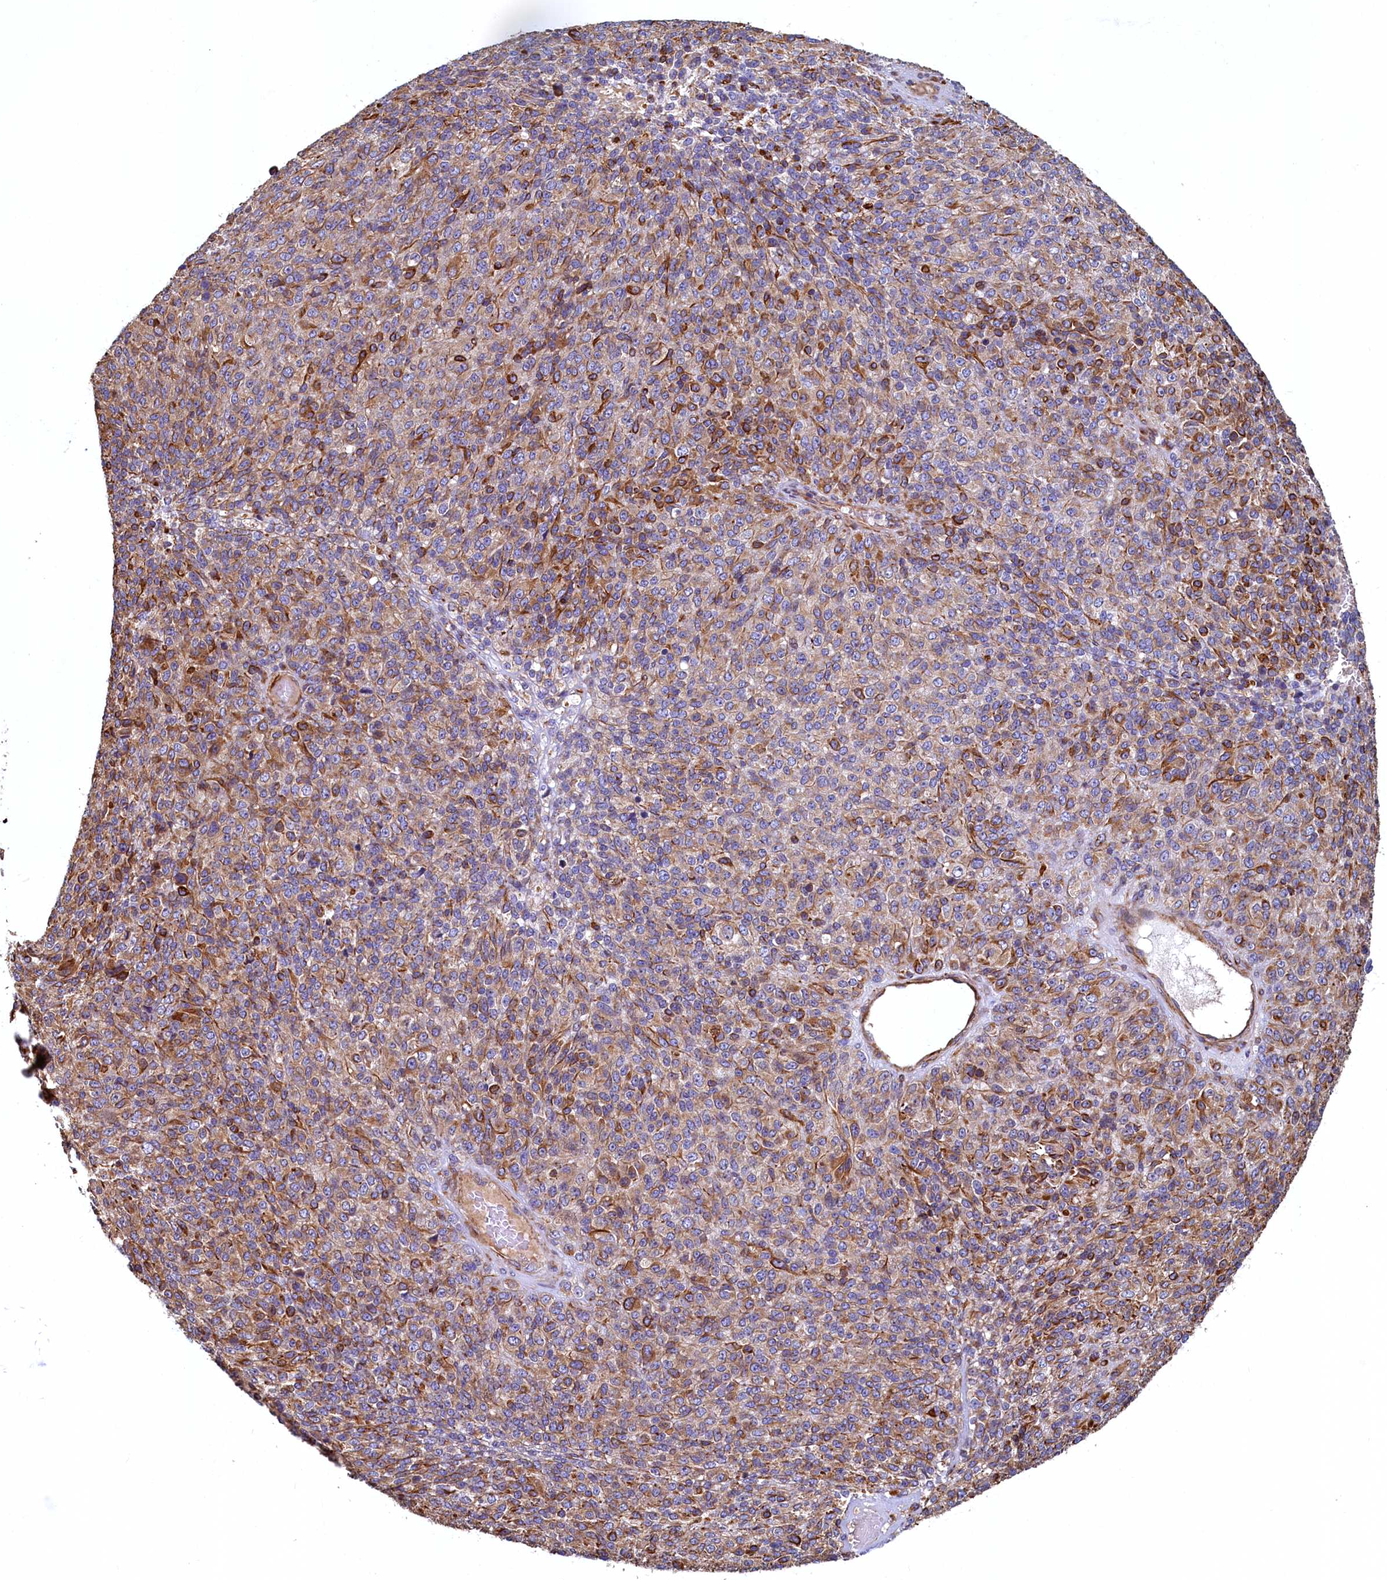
{"staining": {"intensity": "strong", "quantity": "25%-75%", "location": "cytoplasmic/membranous"}, "tissue": "melanoma", "cell_type": "Tumor cells", "image_type": "cancer", "snomed": [{"axis": "morphology", "description": "Malignant melanoma, Metastatic site"}, {"axis": "topography", "description": "Brain"}], "caption": "This micrograph exhibits malignant melanoma (metastatic site) stained with immunohistochemistry to label a protein in brown. The cytoplasmic/membranous of tumor cells show strong positivity for the protein. Nuclei are counter-stained blue.", "gene": "LRRC57", "patient": {"sex": "female", "age": 56}}